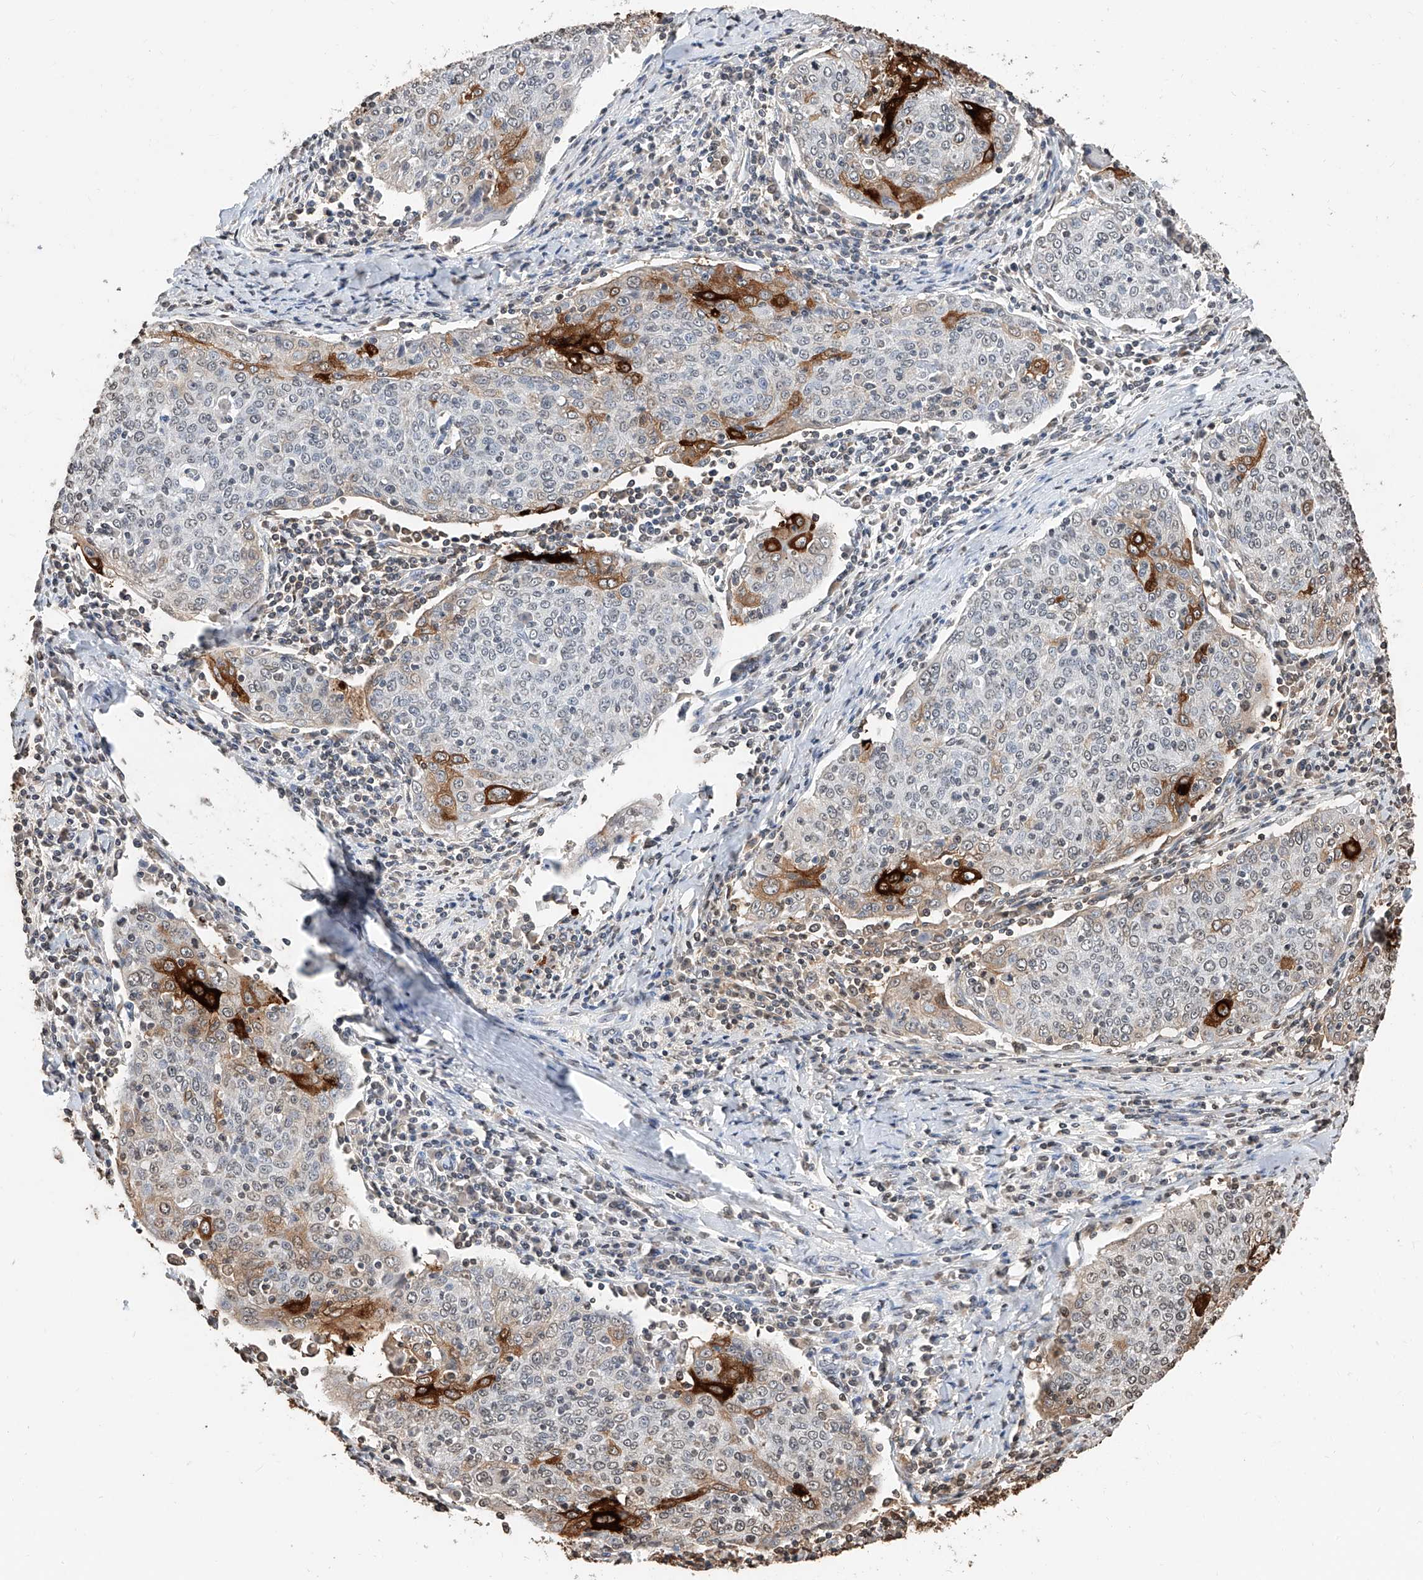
{"staining": {"intensity": "strong", "quantity": "25%-75%", "location": "cytoplasmic/membranous"}, "tissue": "cervical cancer", "cell_type": "Tumor cells", "image_type": "cancer", "snomed": [{"axis": "morphology", "description": "Squamous cell carcinoma, NOS"}, {"axis": "topography", "description": "Cervix"}], "caption": "The photomicrograph displays immunohistochemical staining of cervical cancer. There is strong cytoplasmic/membranous expression is appreciated in about 25%-75% of tumor cells.", "gene": "RP9", "patient": {"sex": "female", "age": 48}}